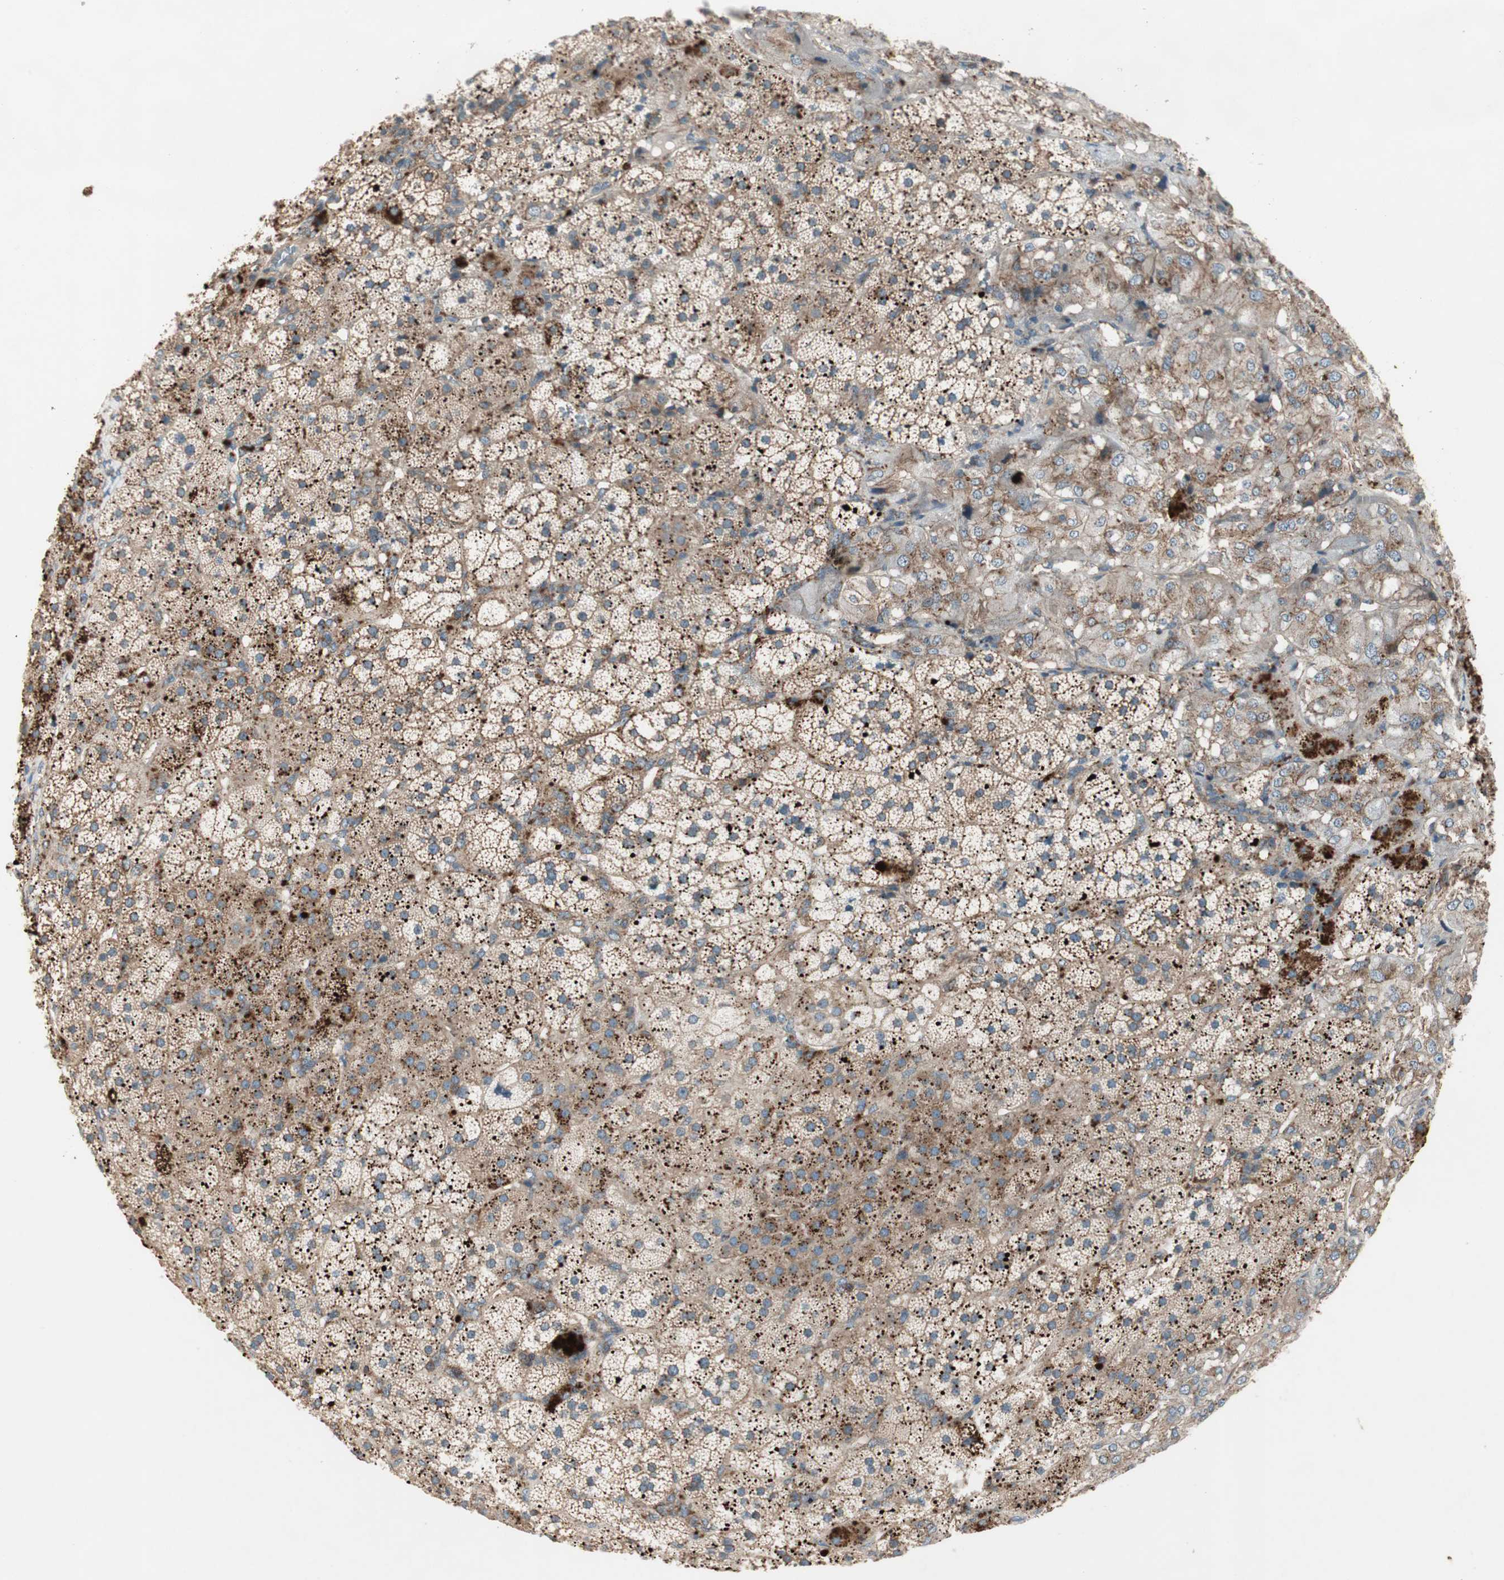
{"staining": {"intensity": "strong", "quantity": ">75%", "location": "cytoplasmic/membranous"}, "tissue": "adrenal gland", "cell_type": "Glandular cells", "image_type": "normal", "snomed": [{"axis": "morphology", "description": "Normal tissue, NOS"}, {"axis": "topography", "description": "Adrenal gland"}], "caption": "Immunohistochemical staining of unremarkable adrenal gland demonstrates high levels of strong cytoplasmic/membranous positivity in about >75% of glandular cells. (Stains: DAB (3,3'-diaminobenzidine) in brown, nuclei in blue, Microscopy: brightfield microscopy at high magnification).", "gene": "CHADL", "patient": {"sex": "female", "age": 44}}